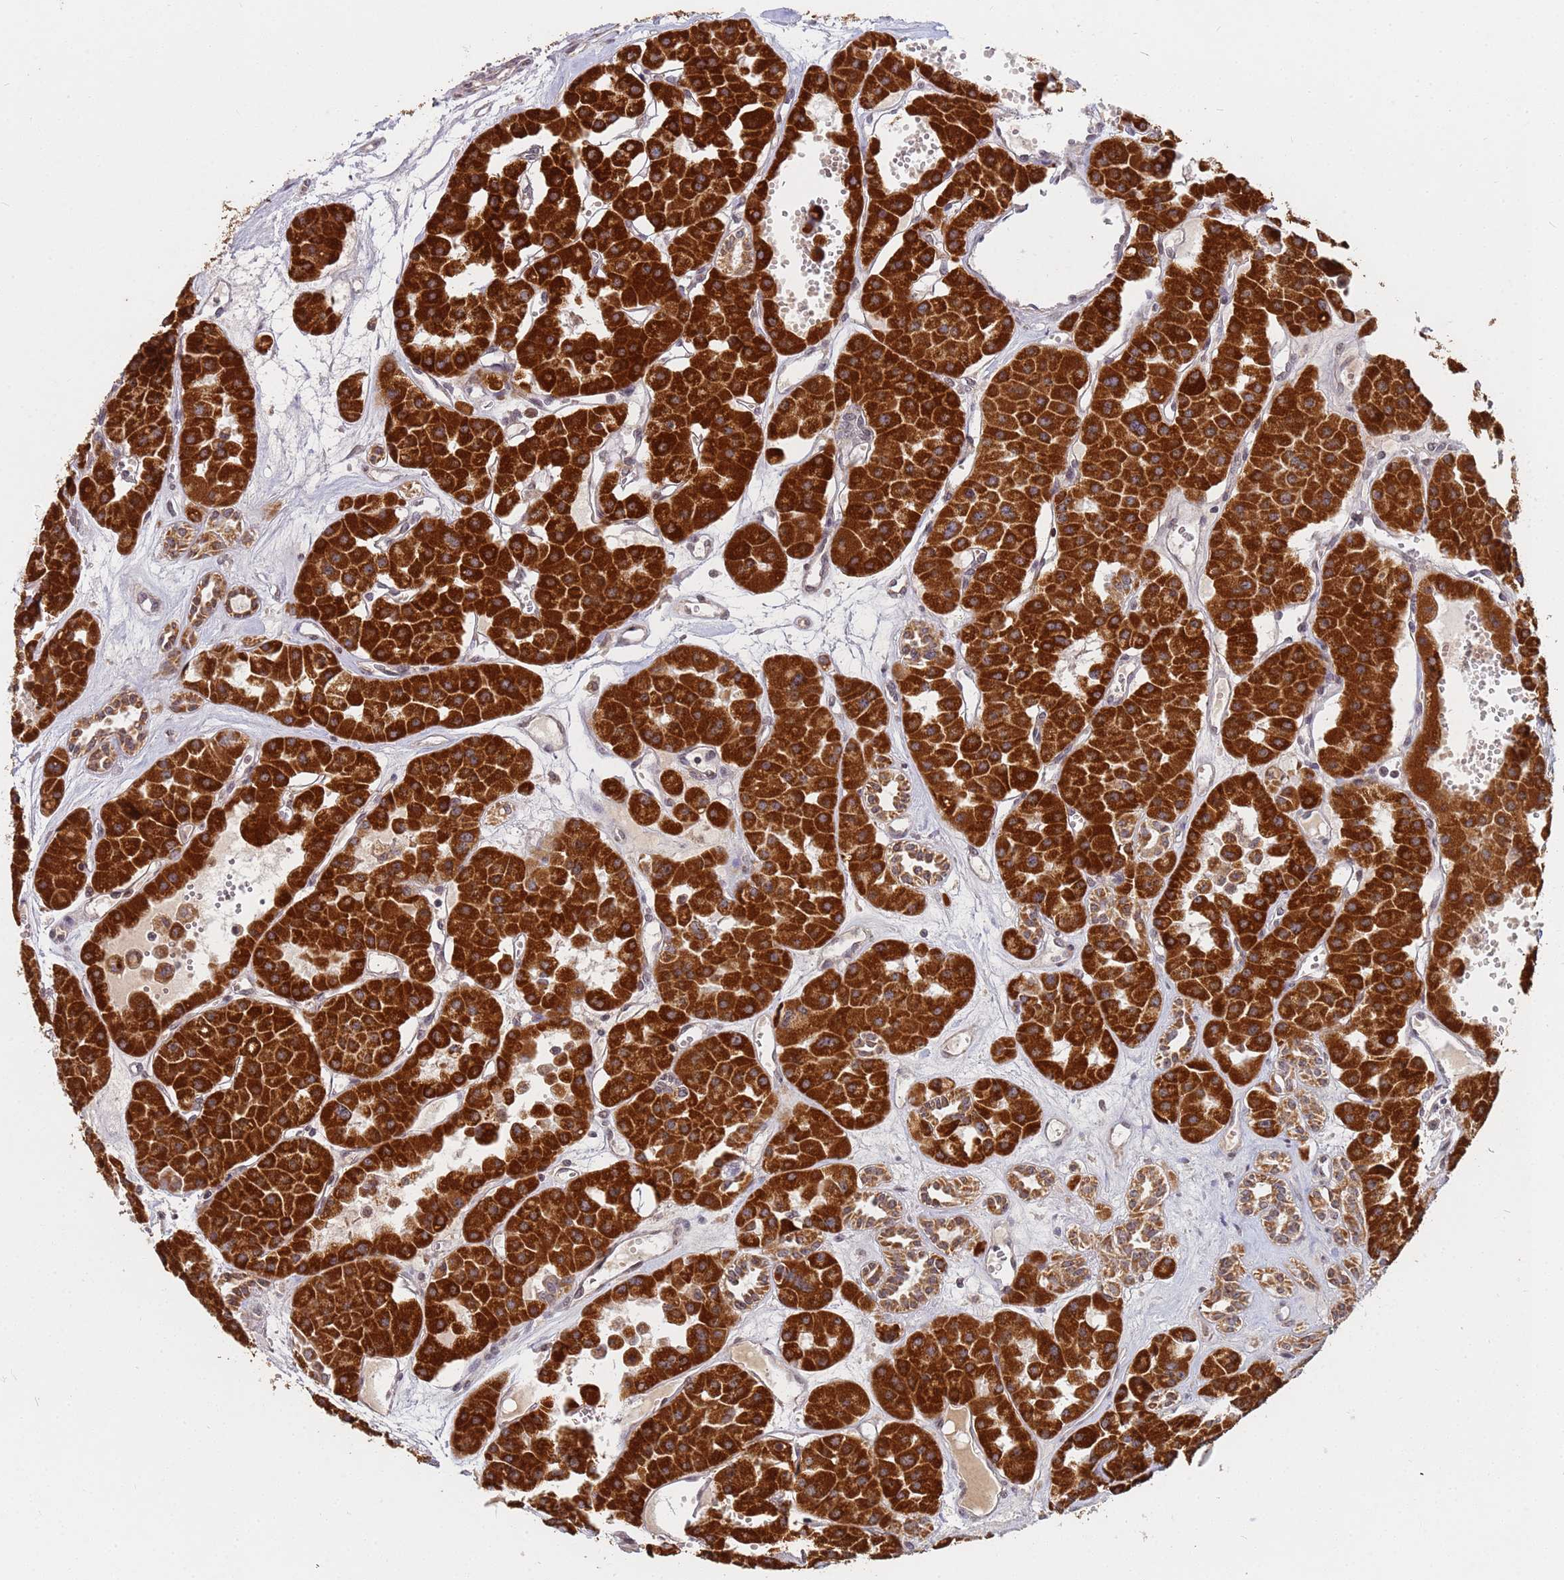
{"staining": {"intensity": "strong", "quantity": ">75%", "location": "cytoplasmic/membranous"}, "tissue": "renal cancer", "cell_type": "Tumor cells", "image_type": "cancer", "snomed": [{"axis": "morphology", "description": "Carcinoma, NOS"}, {"axis": "topography", "description": "Kidney"}], "caption": "Tumor cells exhibit strong cytoplasmic/membranous staining in approximately >75% of cells in renal carcinoma.", "gene": "UQCRH", "patient": {"sex": "female", "age": 75}}